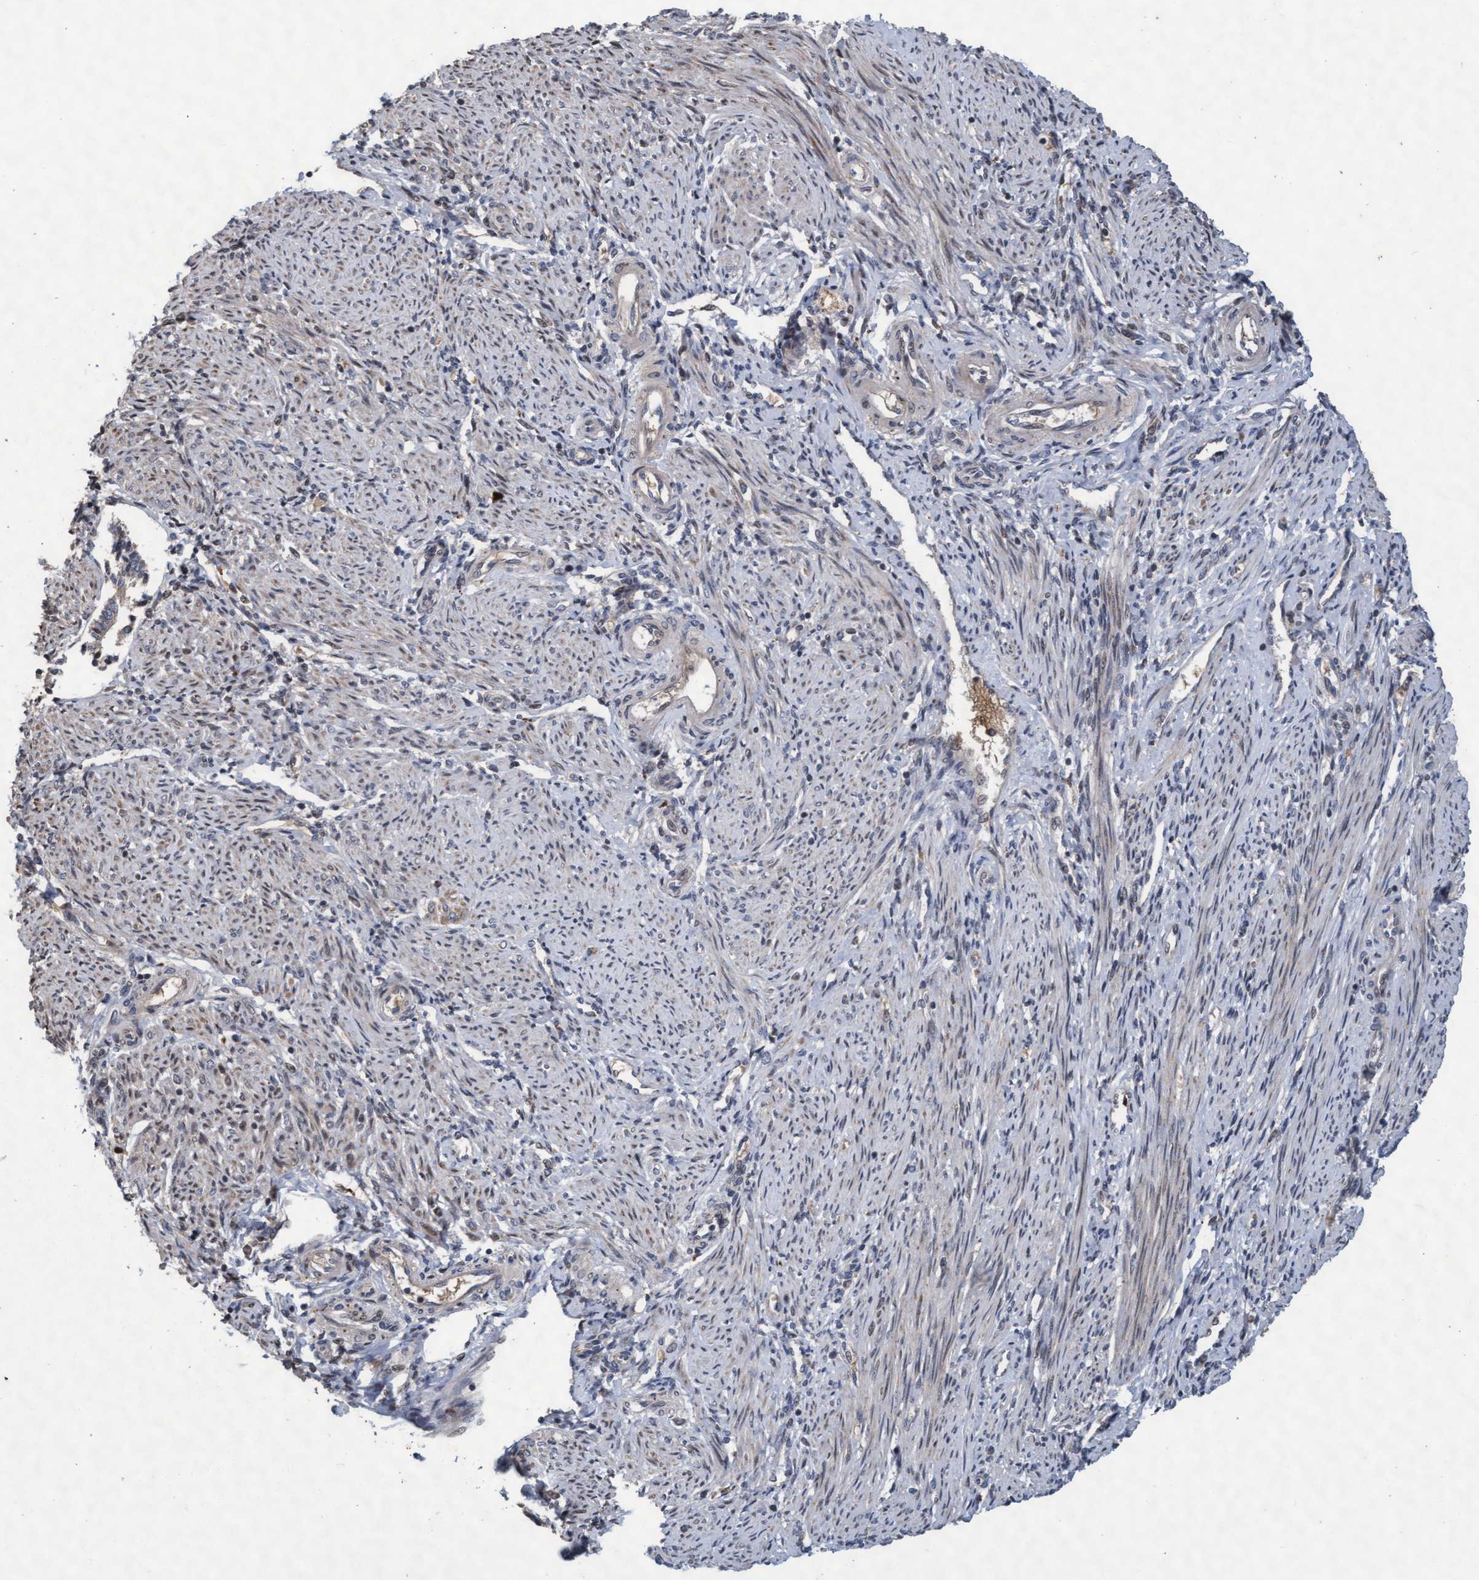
{"staining": {"intensity": "weak", "quantity": "<25%", "location": "cytoplasmic/membranous"}, "tissue": "endometrium", "cell_type": "Cells in endometrial stroma", "image_type": "normal", "snomed": [{"axis": "morphology", "description": "Normal tissue, NOS"}, {"axis": "topography", "description": "Endometrium"}], "caption": "Human endometrium stained for a protein using IHC shows no positivity in cells in endometrial stroma.", "gene": "KCNC2", "patient": {"sex": "female", "age": 42}}